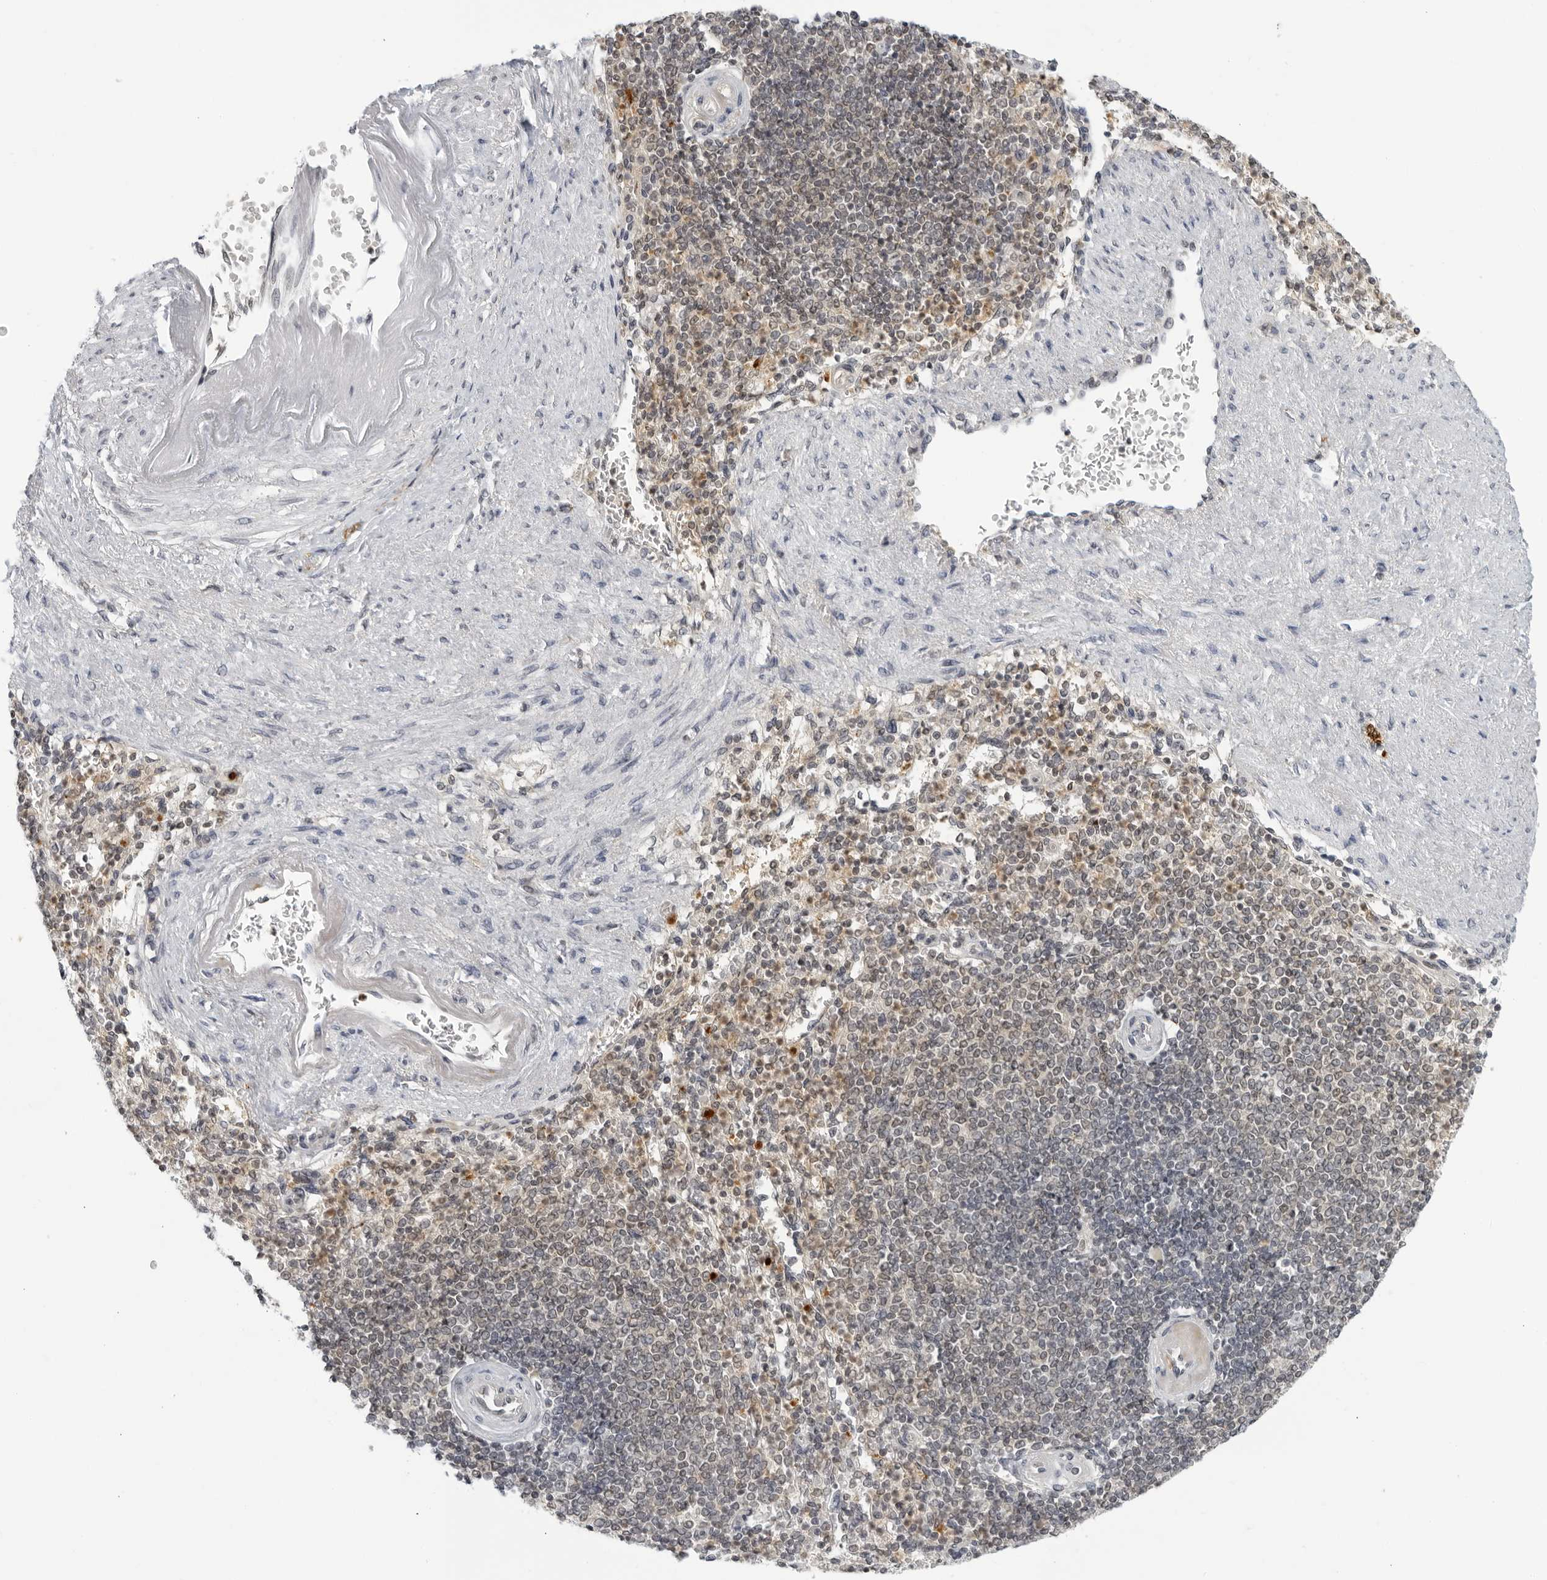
{"staining": {"intensity": "moderate", "quantity": "<25%", "location": "cytoplasmic/membranous,nuclear"}, "tissue": "spleen", "cell_type": "Cells in red pulp", "image_type": "normal", "snomed": [{"axis": "morphology", "description": "Normal tissue, NOS"}, {"axis": "topography", "description": "Spleen"}], "caption": "DAB (3,3'-diaminobenzidine) immunohistochemical staining of normal spleen displays moderate cytoplasmic/membranous,nuclear protein positivity in about <25% of cells in red pulp.", "gene": "CC2D1B", "patient": {"sex": "female", "age": 74}}